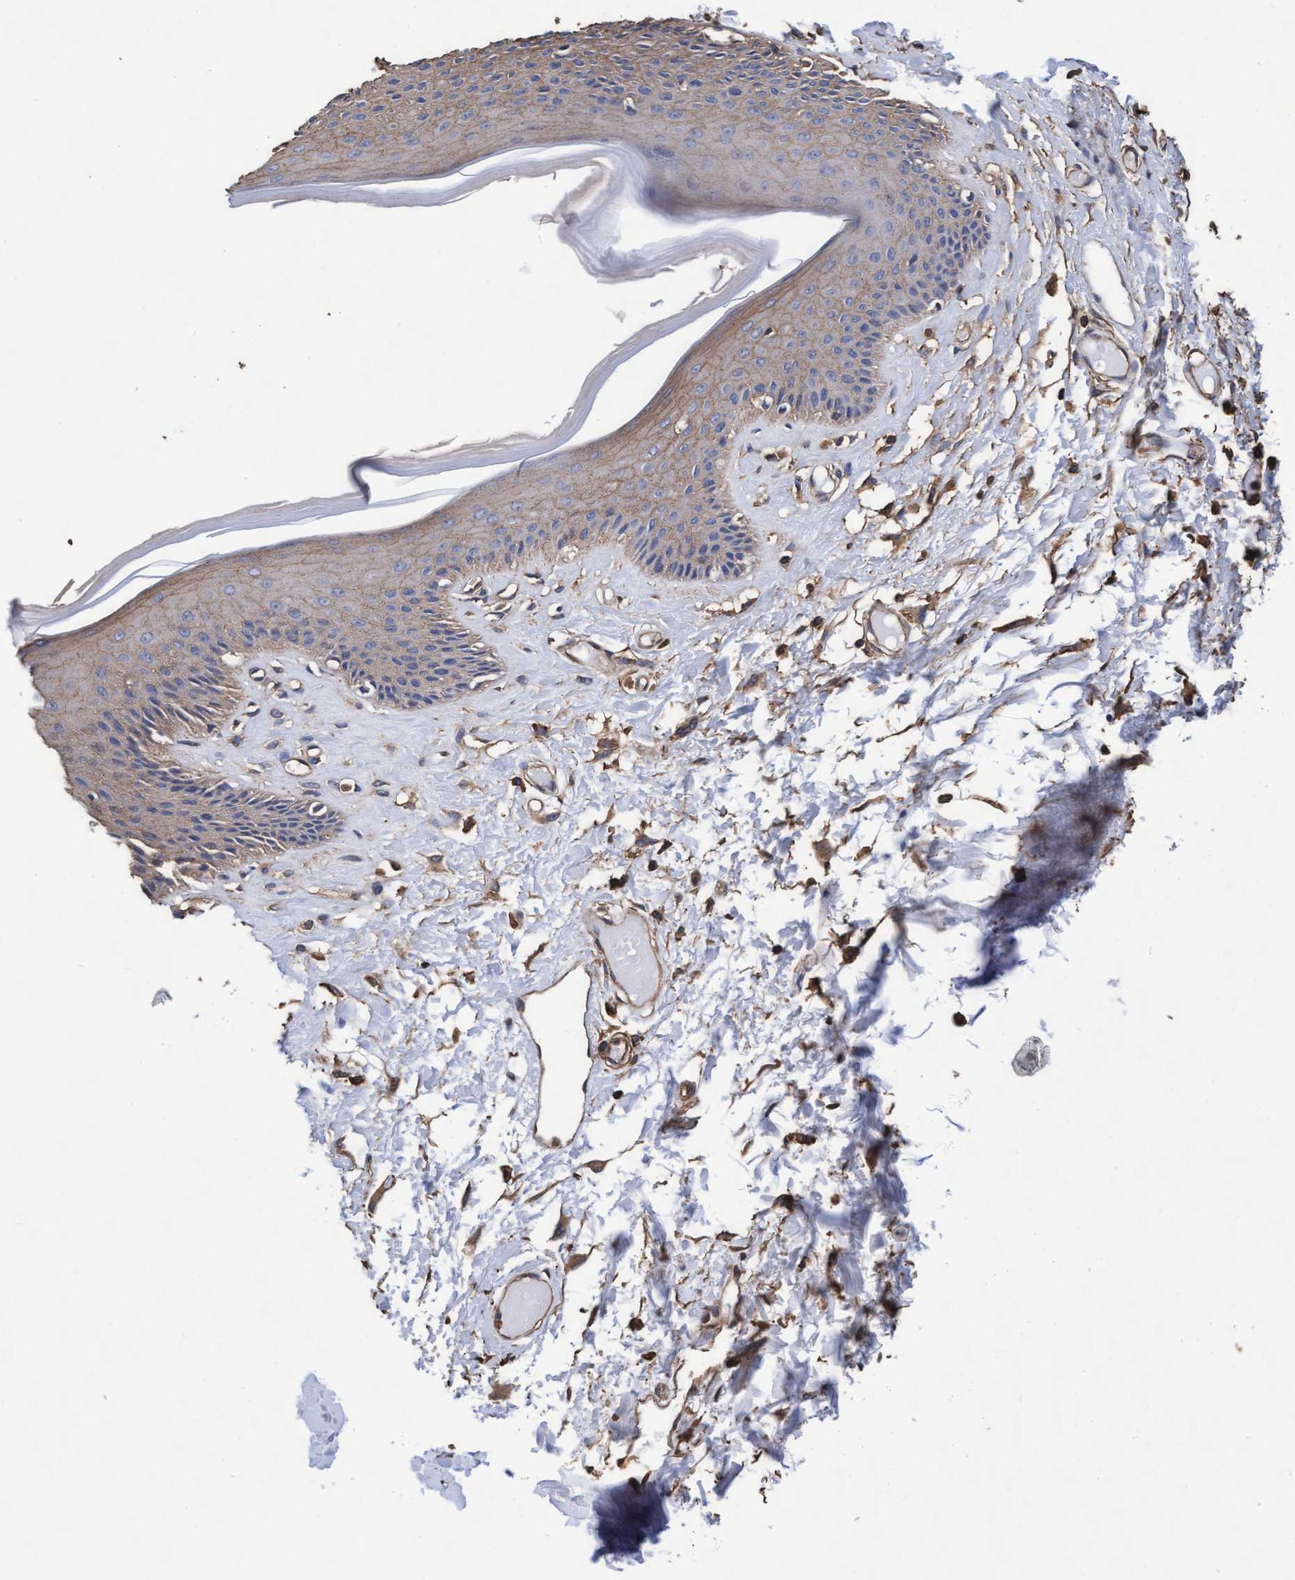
{"staining": {"intensity": "weak", "quantity": "25%-75%", "location": "cytoplasmic/membranous"}, "tissue": "skin", "cell_type": "Epidermal cells", "image_type": "normal", "snomed": [{"axis": "morphology", "description": "Normal tissue, NOS"}, {"axis": "topography", "description": "Vulva"}], "caption": "Immunohistochemistry (IHC) micrograph of normal skin: skin stained using immunohistochemistry (IHC) demonstrates low levels of weak protein expression localized specifically in the cytoplasmic/membranous of epidermal cells, appearing as a cytoplasmic/membranous brown color.", "gene": "GRHPR", "patient": {"sex": "female", "age": 73}}